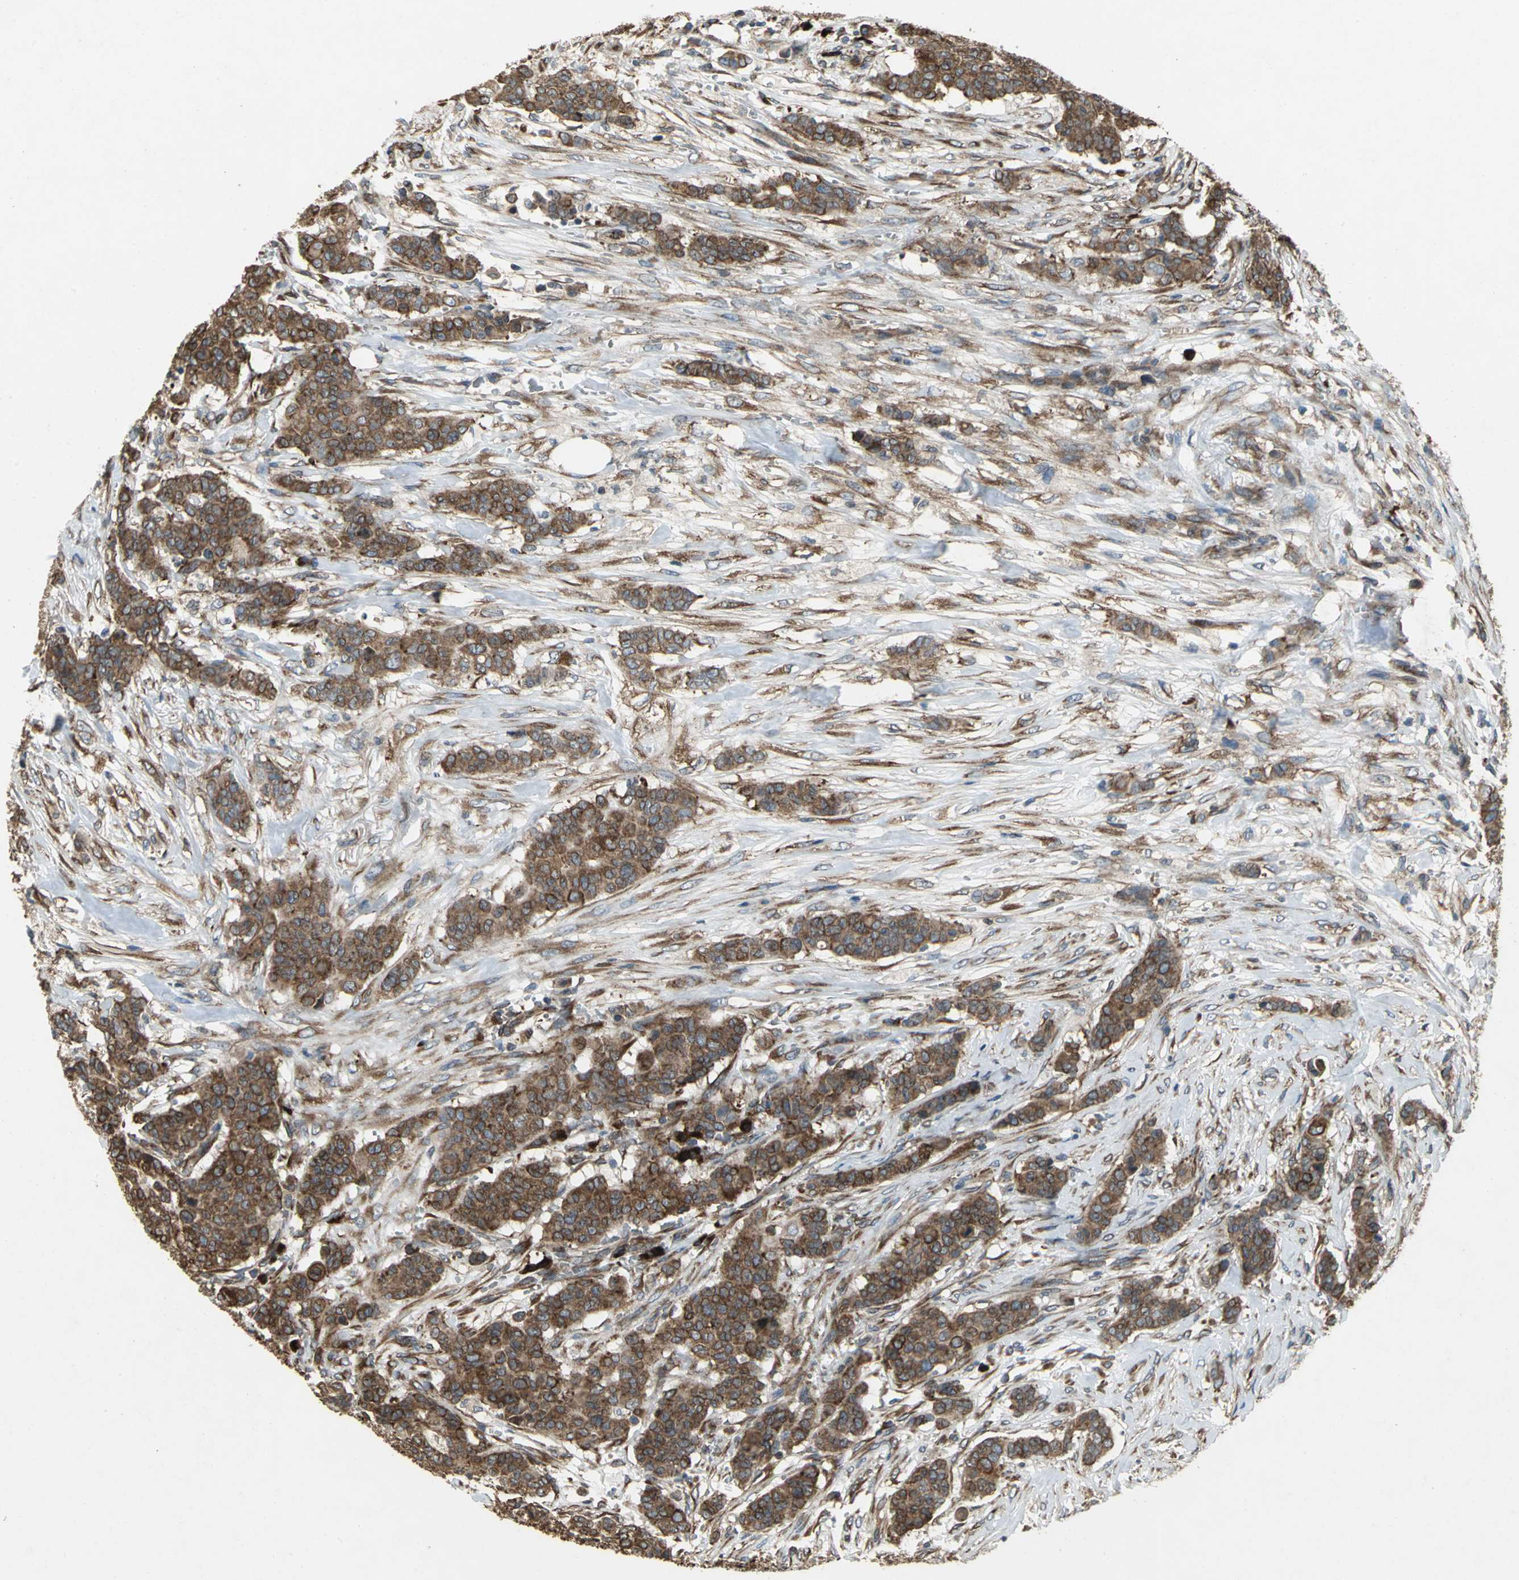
{"staining": {"intensity": "strong", "quantity": ">75%", "location": "cytoplasmic/membranous"}, "tissue": "breast cancer", "cell_type": "Tumor cells", "image_type": "cancer", "snomed": [{"axis": "morphology", "description": "Duct carcinoma"}, {"axis": "topography", "description": "Breast"}], "caption": "Immunohistochemistry photomicrograph of breast cancer stained for a protein (brown), which reveals high levels of strong cytoplasmic/membranous staining in about >75% of tumor cells.", "gene": "SYVN1", "patient": {"sex": "female", "age": 40}}